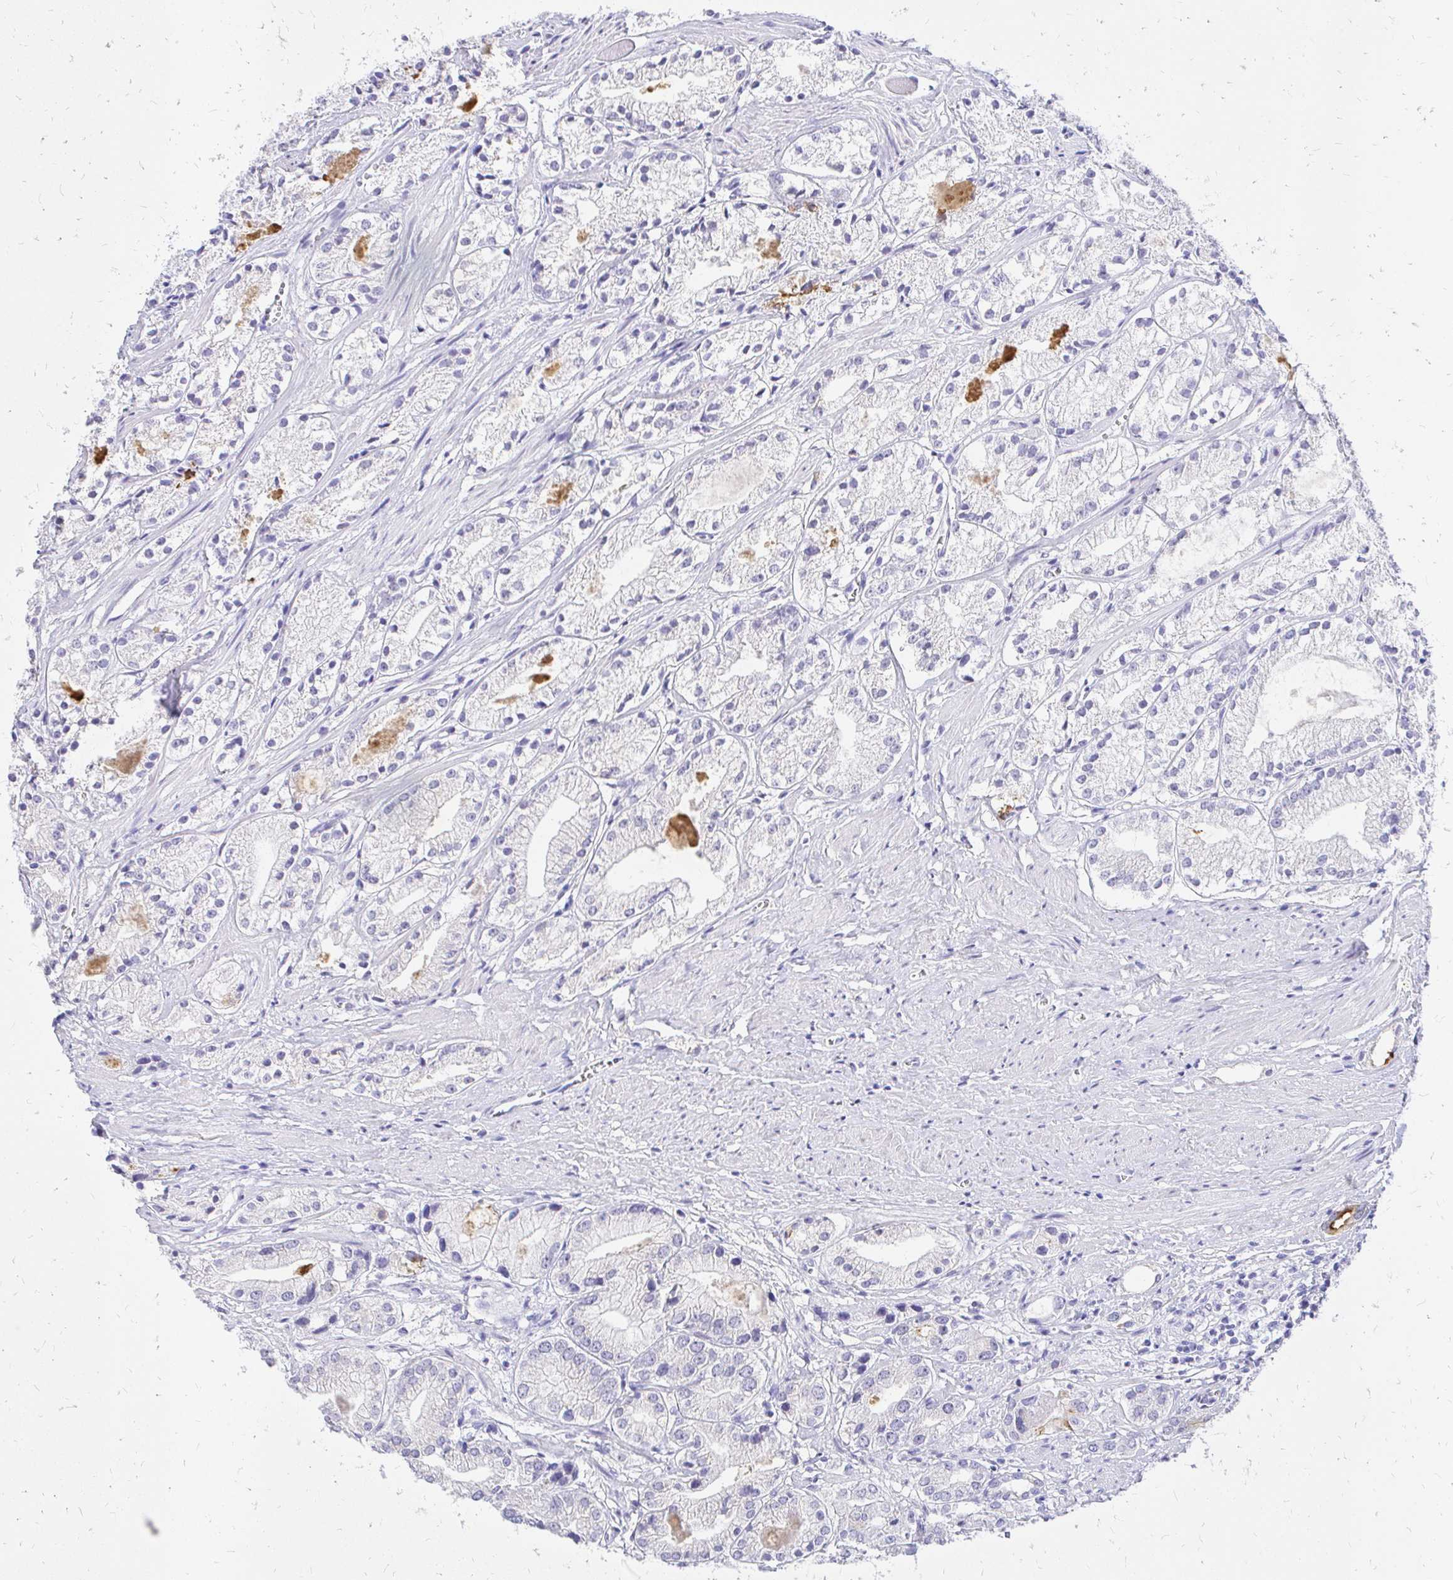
{"staining": {"intensity": "negative", "quantity": "none", "location": "none"}, "tissue": "prostate cancer", "cell_type": "Tumor cells", "image_type": "cancer", "snomed": [{"axis": "morphology", "description": "Adenocarcinoma, Low grade"}, {"axis": "topography", "description": "Prostate"}], "caption": "Protein analysis of prostate adenocarcinoma (low-grade) exhibits no significant positivity in tumor cells.", "gene": "FATE1", "patient": {"sex": "male", "age": 69}}